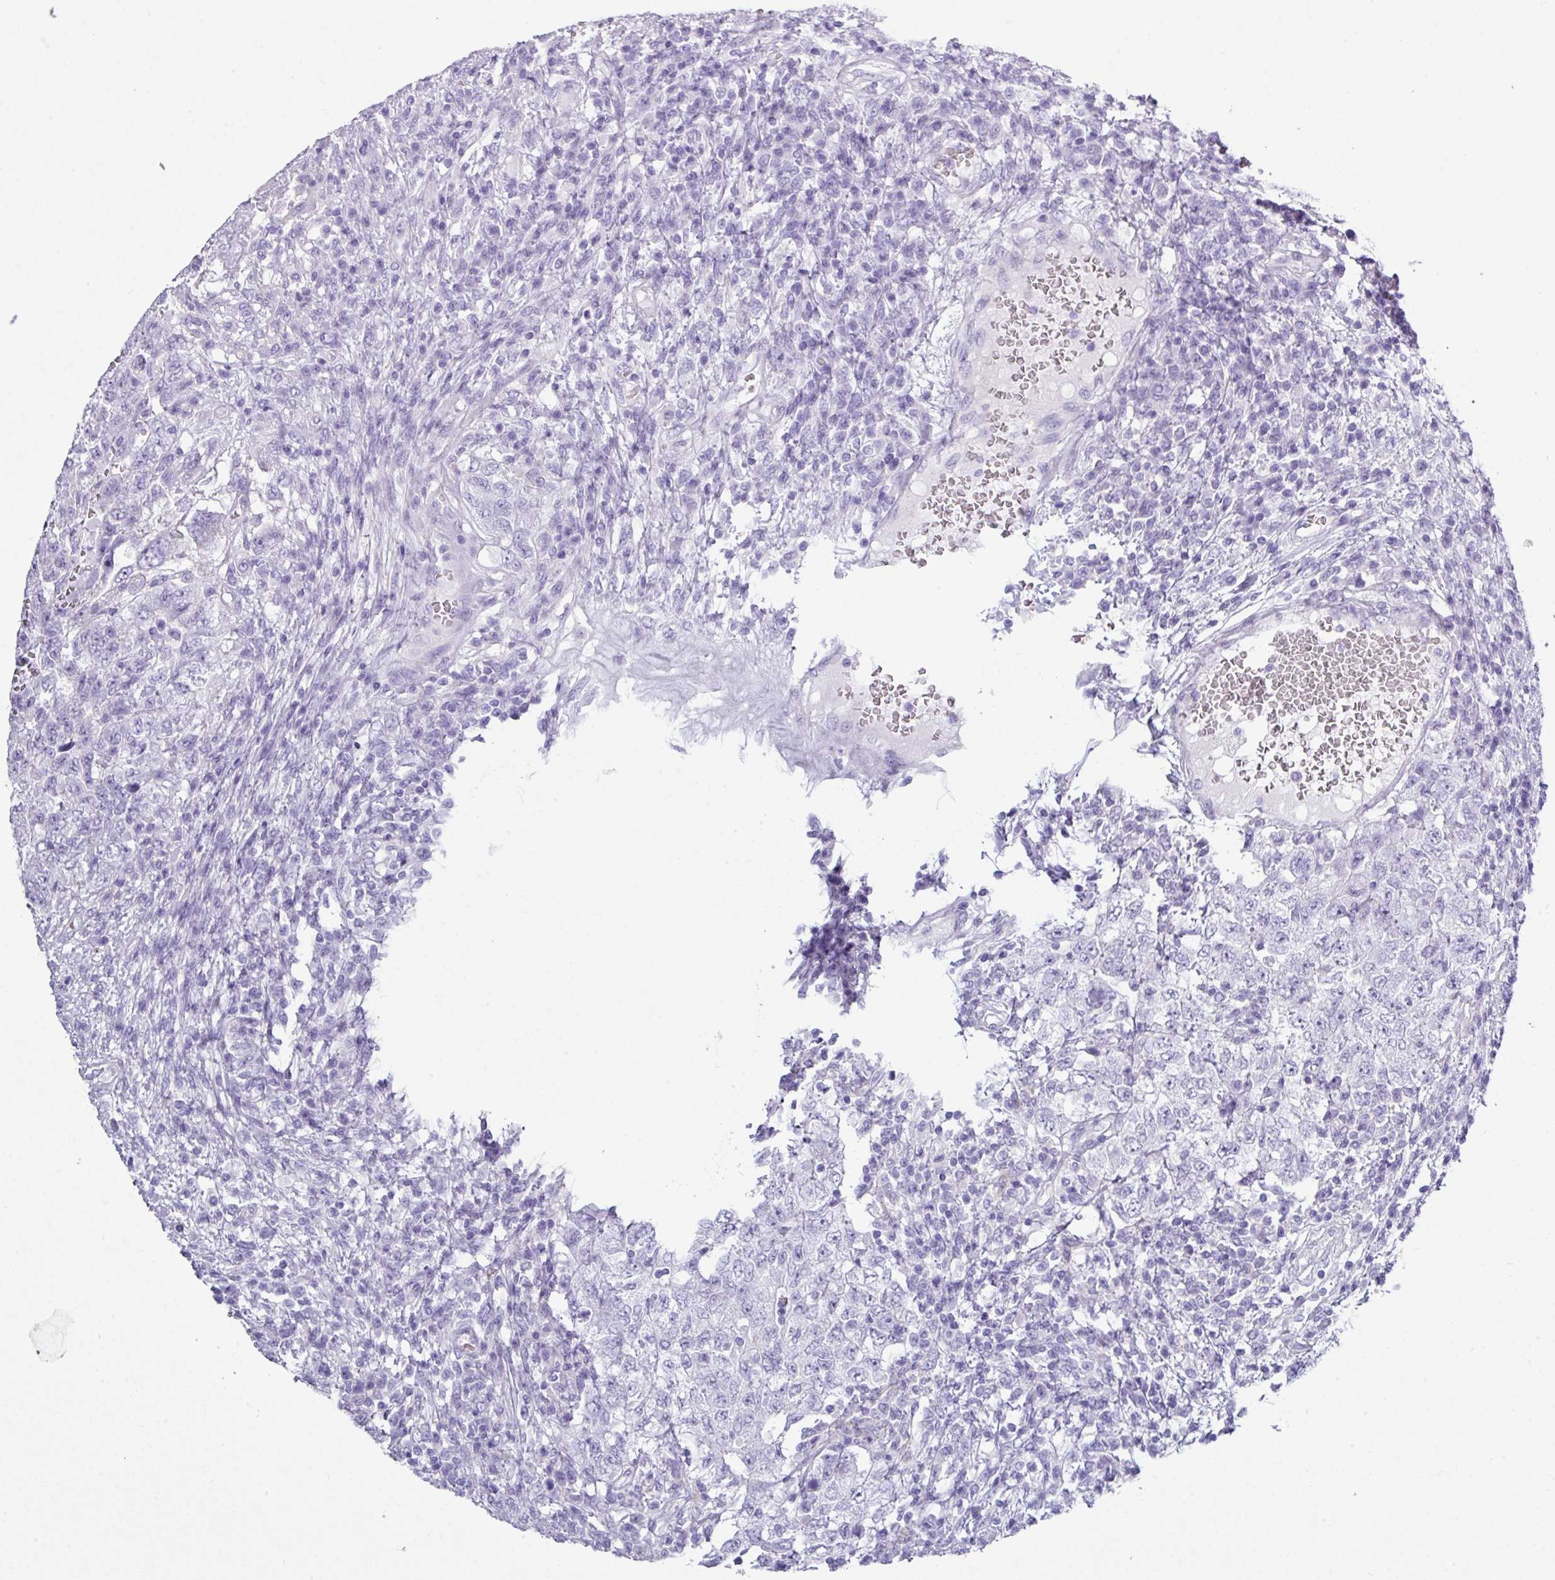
{"staining": {"intensity": "negative", "quantity": "none", "location": "none"}, "tissue": "testis cancer", "cell_type": "Tumor cells", "image_type": "cancer", "snomed": [{"axis": "morphology", "description": "Carcinoma, Embryonal, NOS"}, {"axis": "topography", "description": "Testis"}], "caption": "IHC of testis cancer demonstrates no staining in tumor cells.", "gene": "ABCC5", "patient": {"sex": "male", "age": 26}}